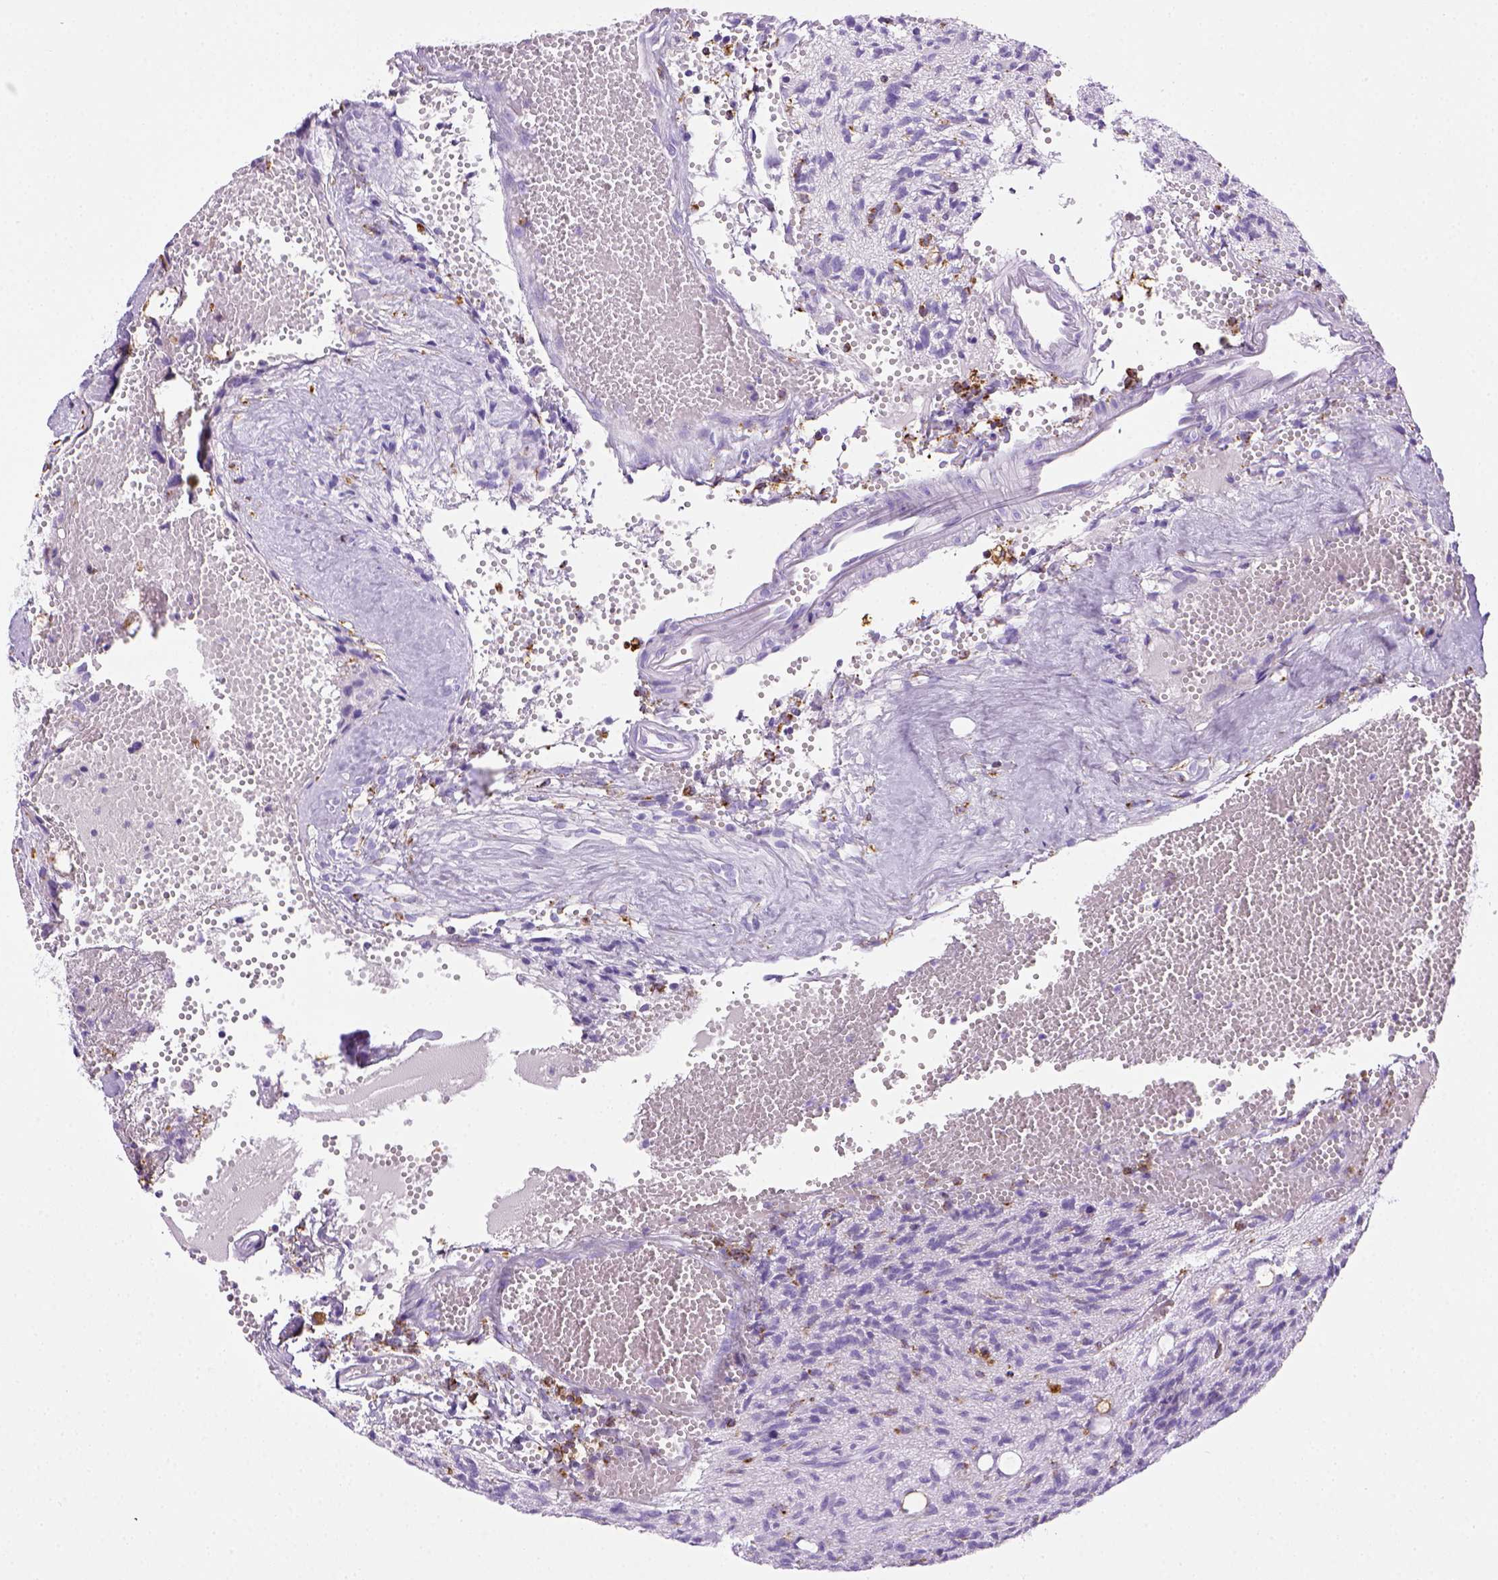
{"staining": {"intensity": "negative", "quantity": "none", "location": "none"}, "tissue": "glioma", "cell_type": "Tumor cells", "image_type": "cancer", "snomed": [{"axis": "morphology", "description": "Glioma, malignant, Low grade"}, {"axis": "topography", "description": "Brain"}], "caption": "Immunohistochemical staining of human malignant glioma (low-grade) demonstrates no significant staining in tumor cells.", "gene": "CD68", "patient": {"sex": "male", "age": 64}}